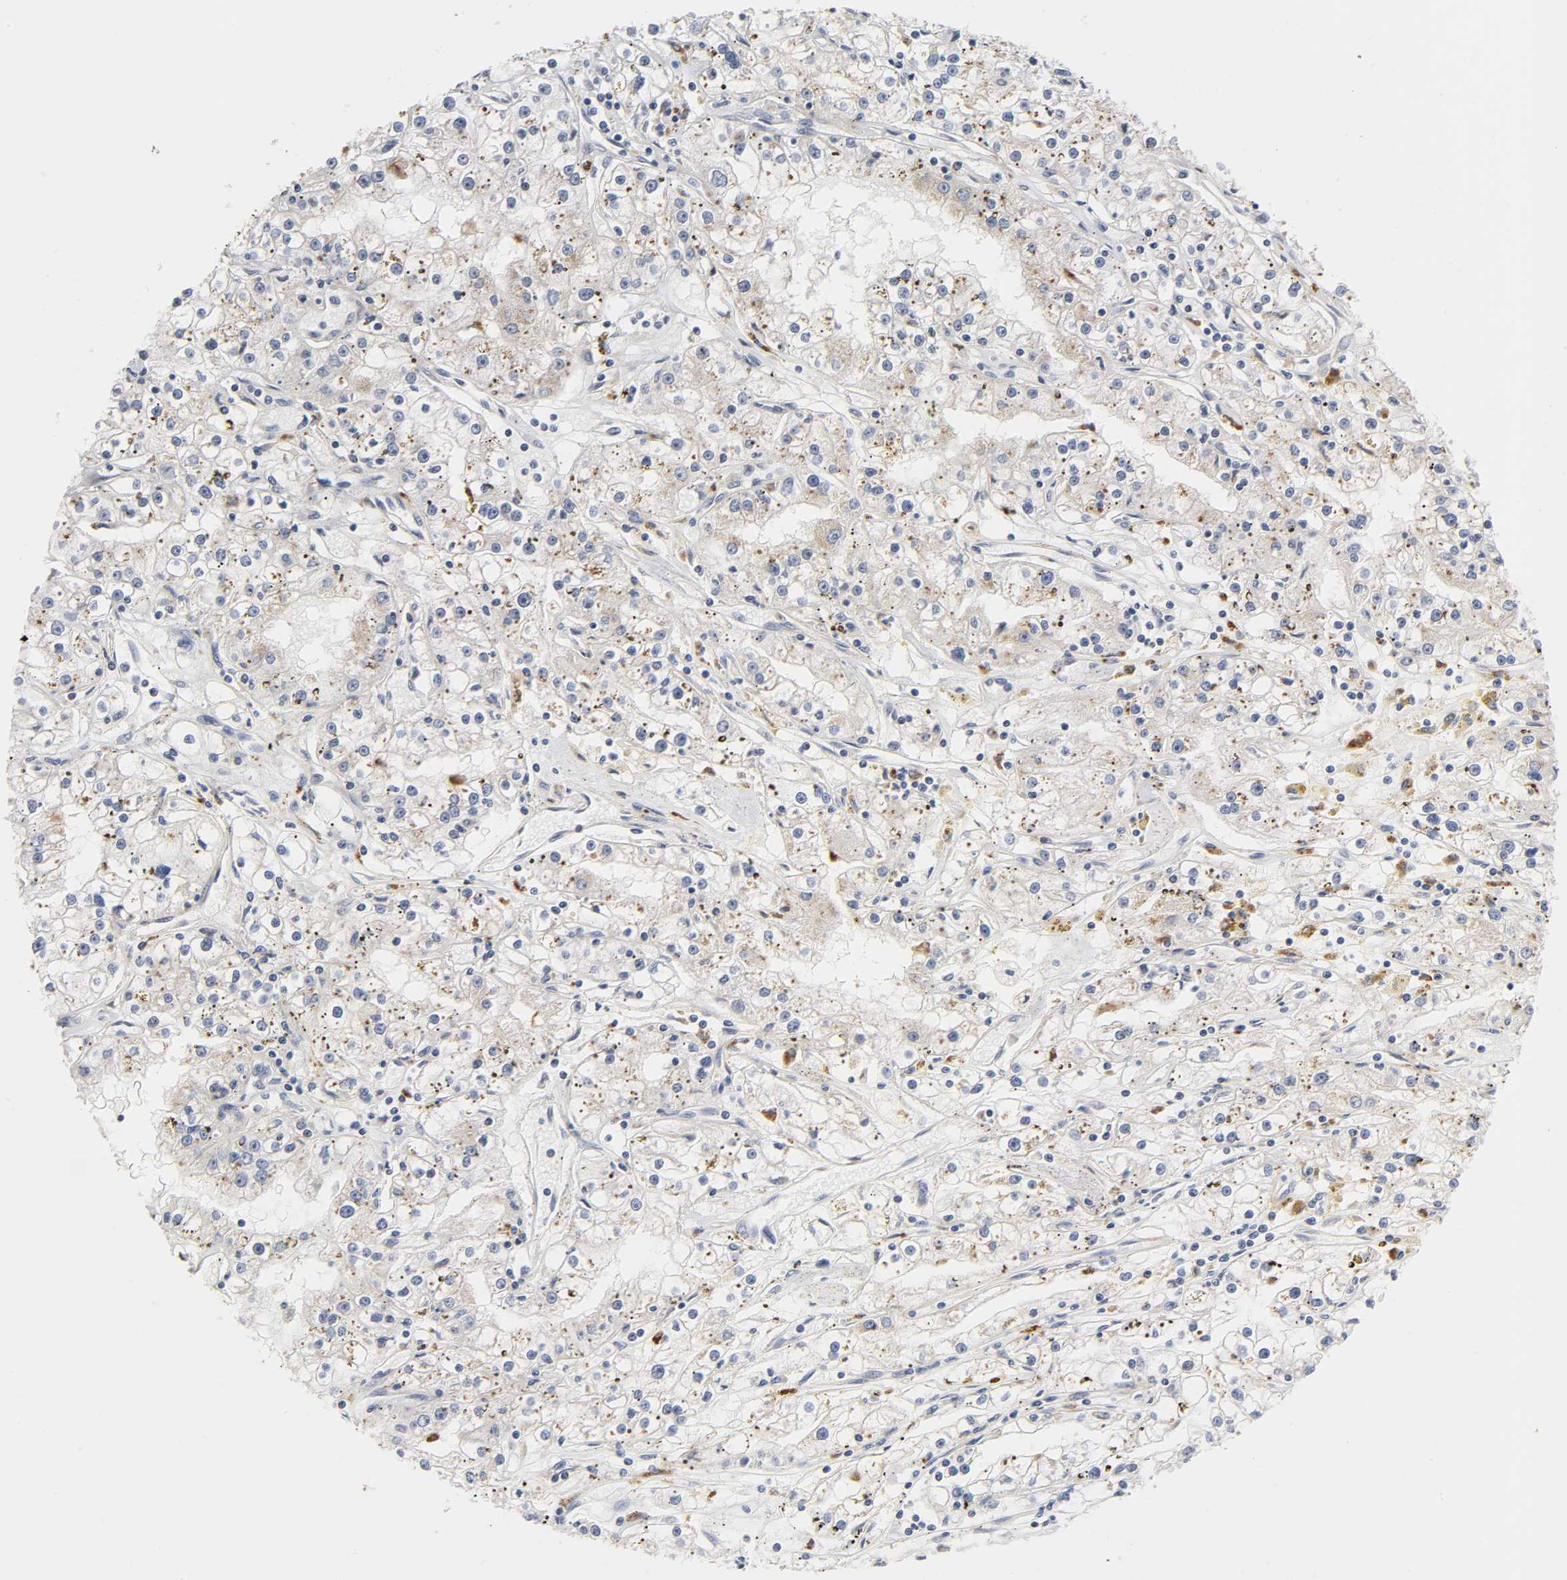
{"staining": {"intensity": "weak", "quantity": ">75%", "location": "cytoplasmic/membranous"}, "tissue": "renal cancer", "cell_type": "Tumor cells", "image_type": "cancer", "snomed": [{"axis": "morphology", "description": "Adenocarcinoma, NOS"}, {"axis": "topography", "description": "Kidney"}], "caption": "Immunohistochemical staining of human renal cancer (adenocarcinoma) demonstrates weak cytoplasmic/membranous protein expression in about >75% of tumor cells. (DAB IHC with brightfield microscopy, high magnification).", "gene": "C17orf75", "patient": {"sex": "male", "age": 56}}